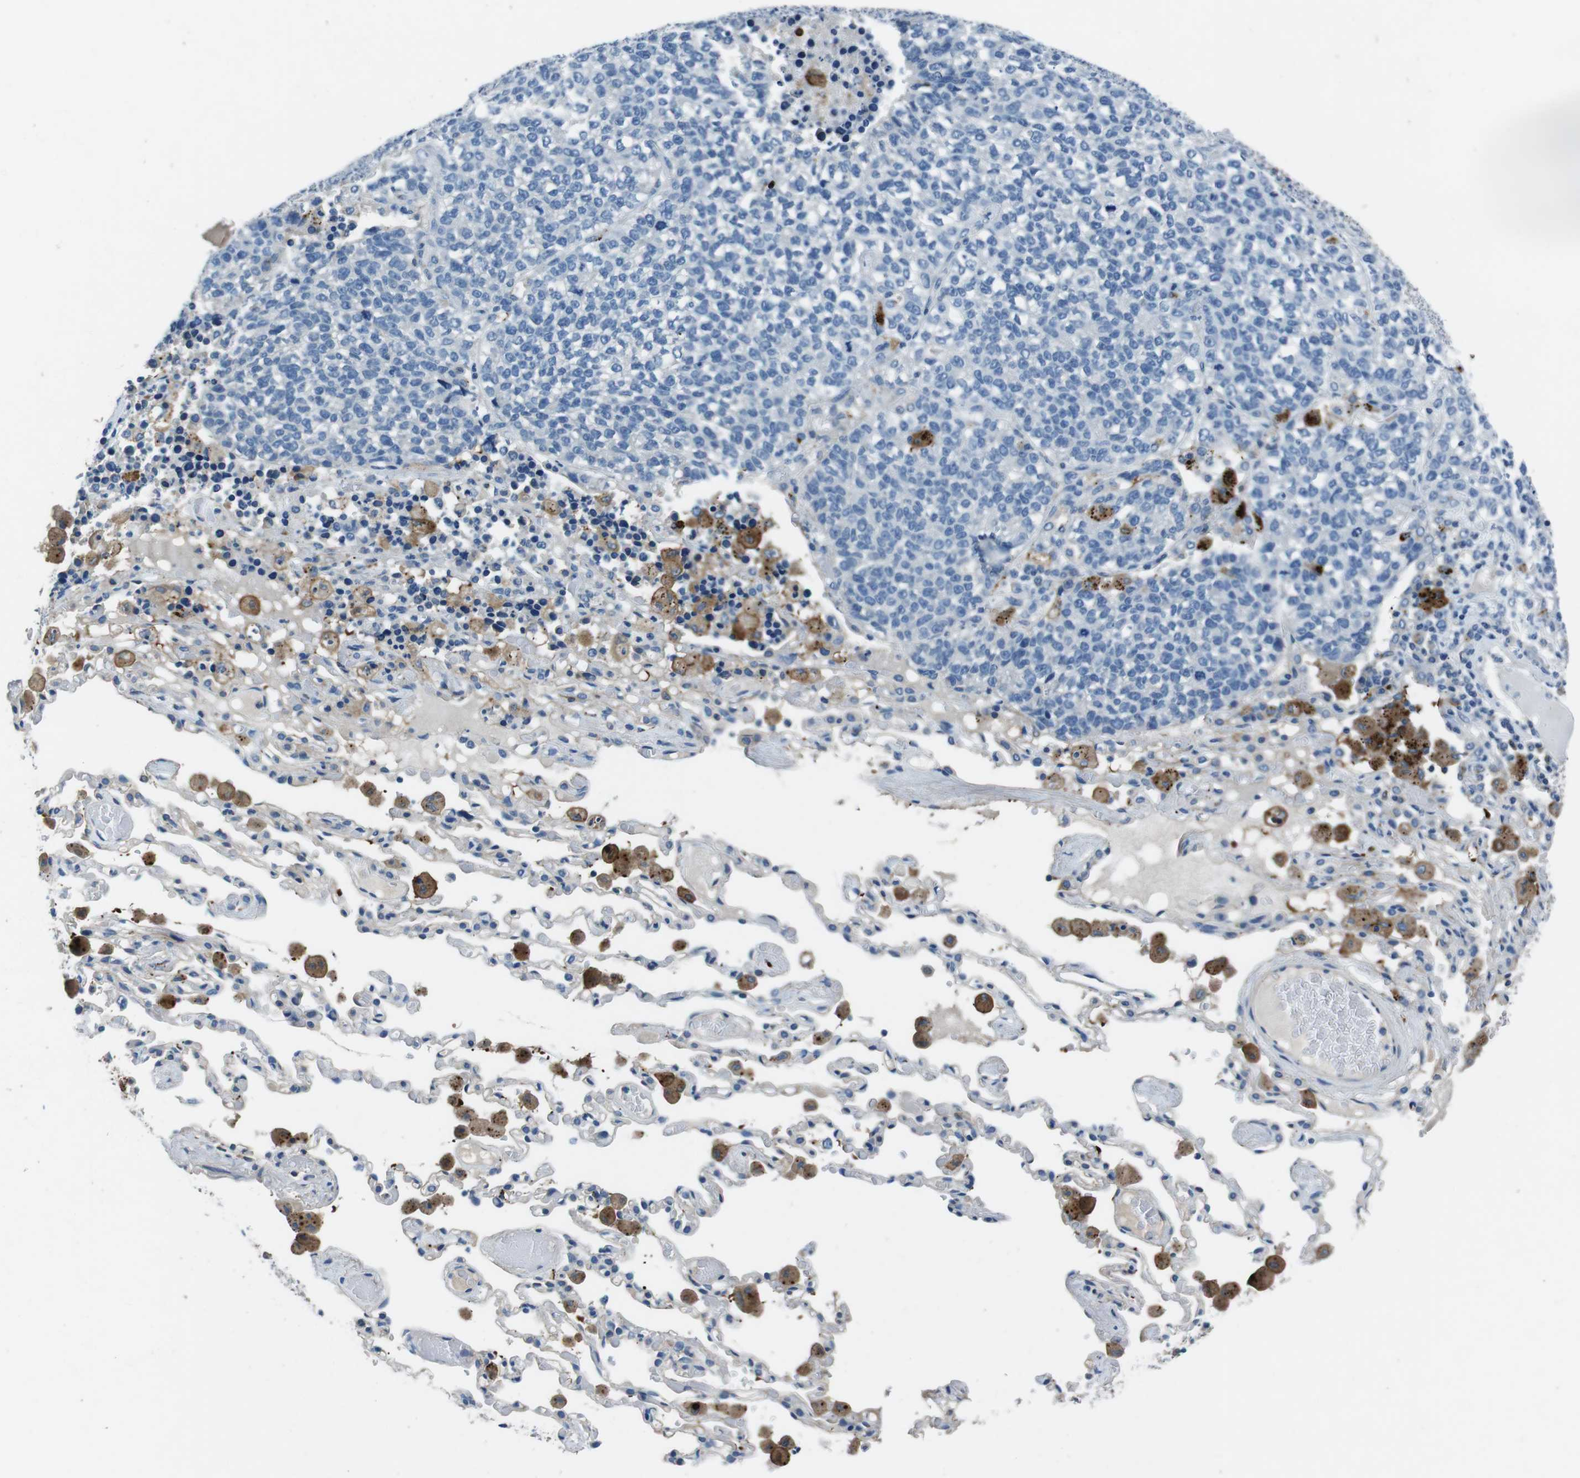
{"staining": {"intensity": "negative", "quantity": "none", "location": "none"}, "tissue": "lung cancer", "cell_type": "Tumor cells", "image_type": "cancer", "snomed": [{"axis": "morphology", "description": "Adenocarcinoma, NOS"}, {"axis": "topography", "description": "Lung"}], "caption": "The photomicrograph reveals no staining of tumor cells in lung cancer (adenocarcinoma). (Stains: DAB (3,3'-diaminobenzidine) immunohistochemistry with hematoxylin counter stain, Microscopy: brightfield microscopy at high magnification).", "gene": "TULP3", "patient": {"sex": "male", "age": 49}}